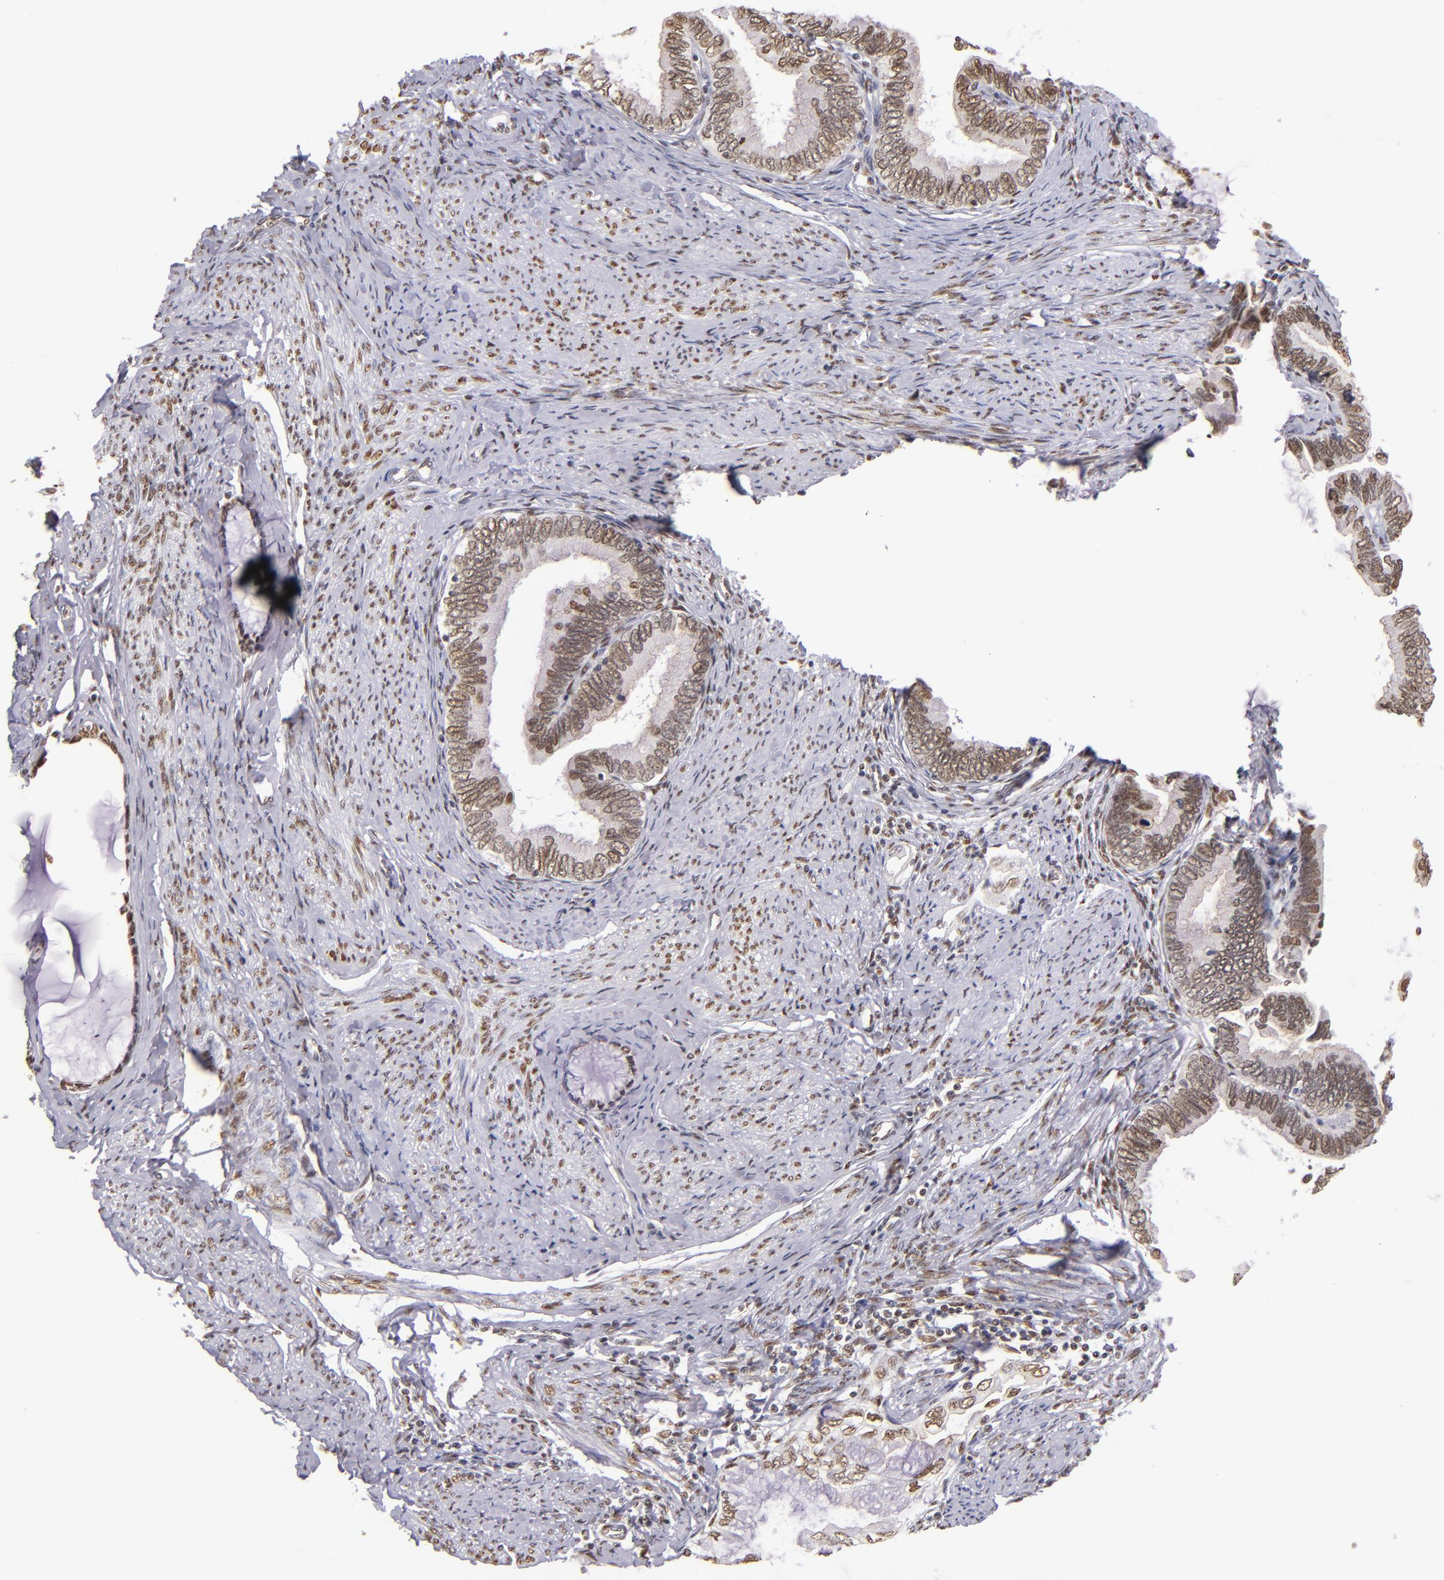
{"staining": {"intensity": "weak", "quantity": ">75%", "location": "nuclear"}, "tissue": "cervical cancer", "cell_type": "Tumor cells", "image_type": "cancer", "snomed": [{"axis": "morphology", "description": "Adenocarcinoma, NOS"}, {"axis": "topography", "description": "Cervix"}], "caption": "Cervical cancer (adenocarcinoma) stained for a protein (brown) shows weak nuclear positive positivity in approximately >75% of tumor cells.", "gene": "NCOR2", "patient": {"sex": "female", "age": 49}}